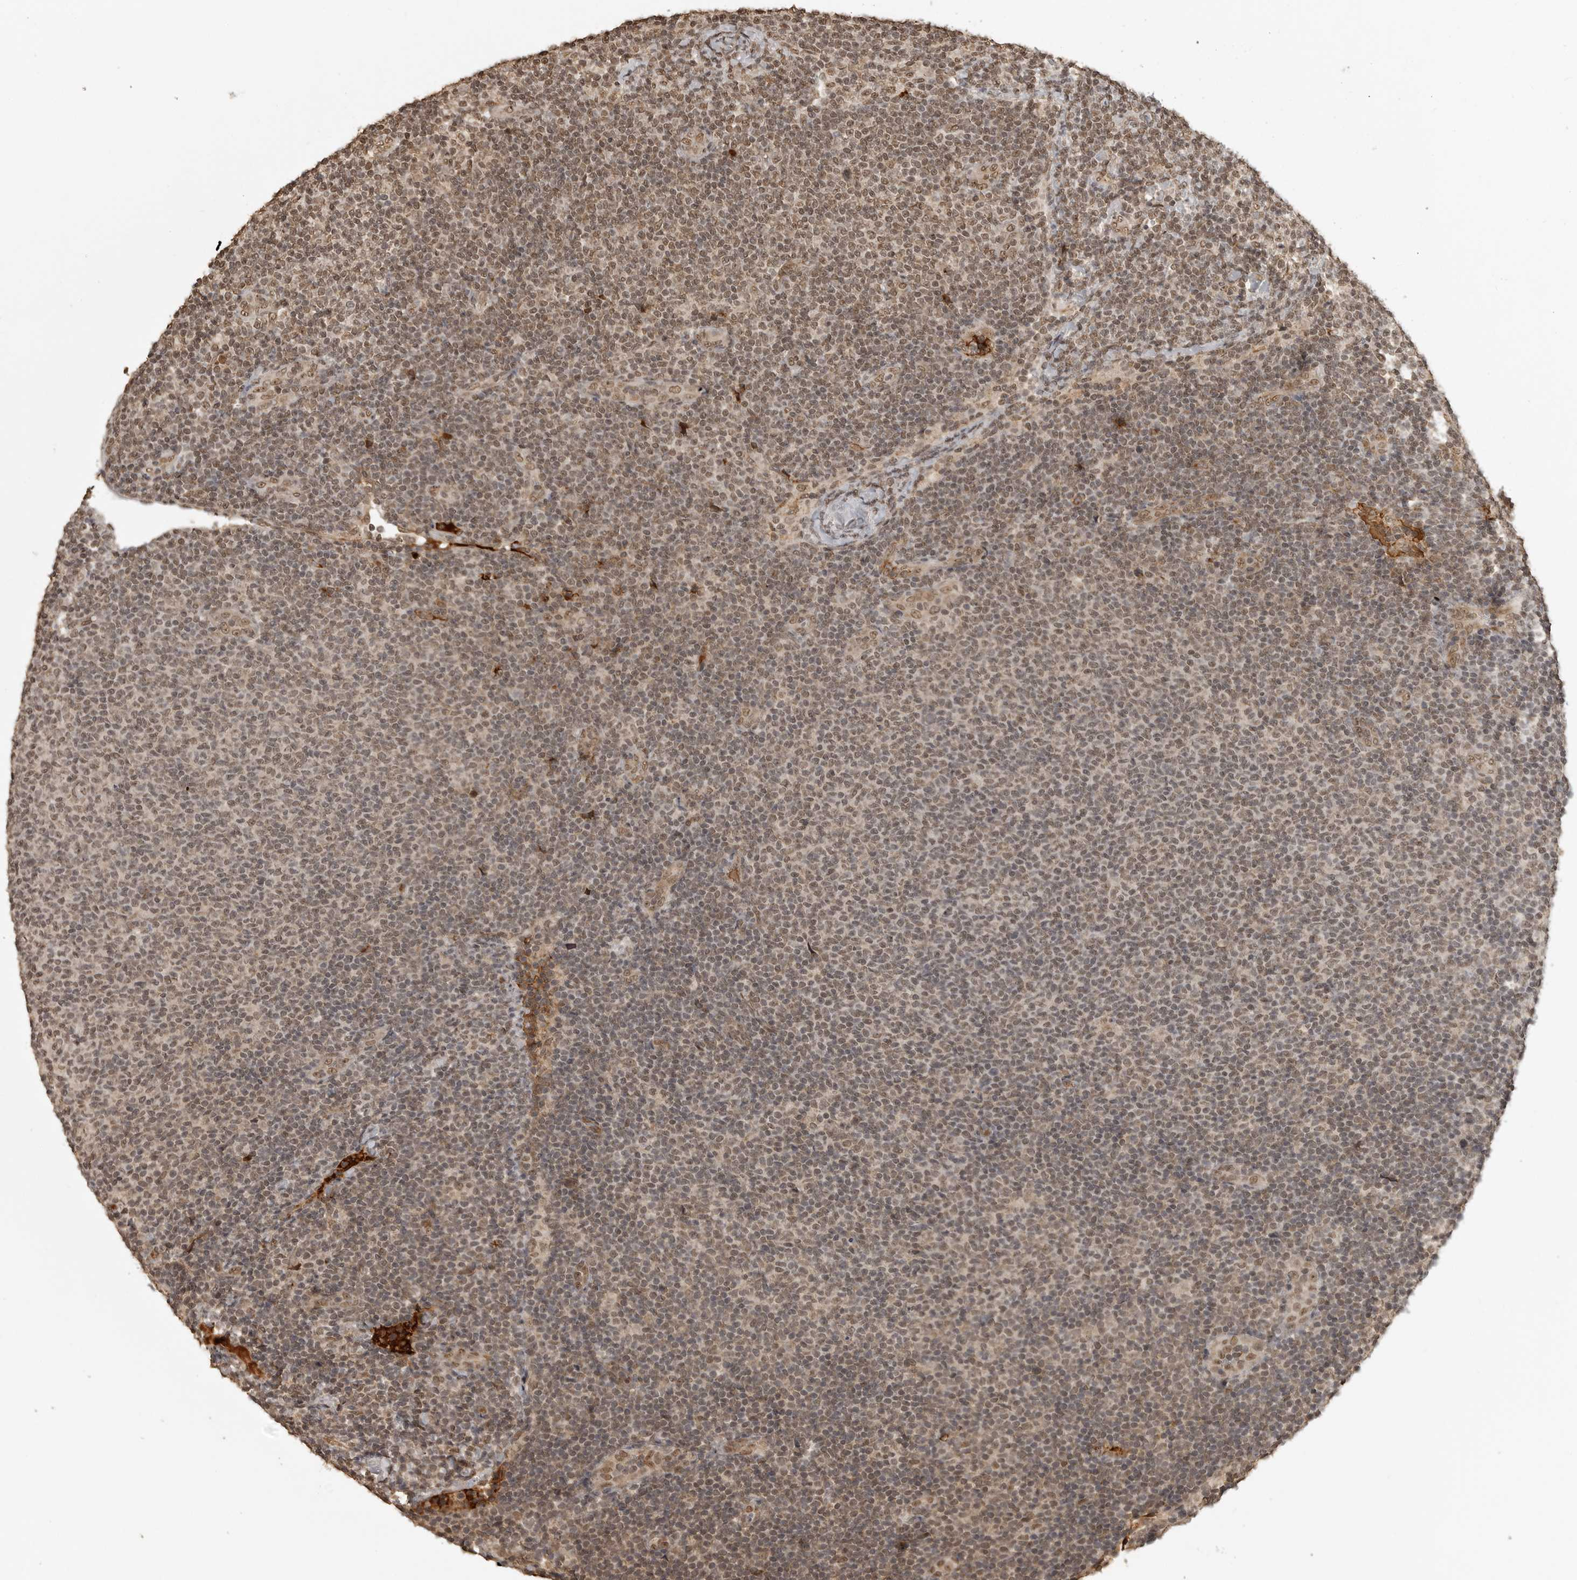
{"staining": {"intensity": "moderate", "quantity": ">75%", "location": "nuclear"}, "tissue": "lymphoma", "cell_type": "Tumor cells", "image_type": "cancer", "snomed": [{"axis": "morphology", "description": "Malignant lymphoma, non-Hodgkin's type, Low grade"}, {"axis": "topography", "description": "Lymph node"}], "caption": "IHC image of neoplastic tissue: low-grade malignant lymphoma, non-Hodgkin's type stained using immunohistochemistry demonstrates medium levels of moderate protein expression localized specifically in the nuclear of tumor cells, appearing as a nuclear brown color.", "gene": "CLOCK", "patient": {"sex": "male", "age": 66}}